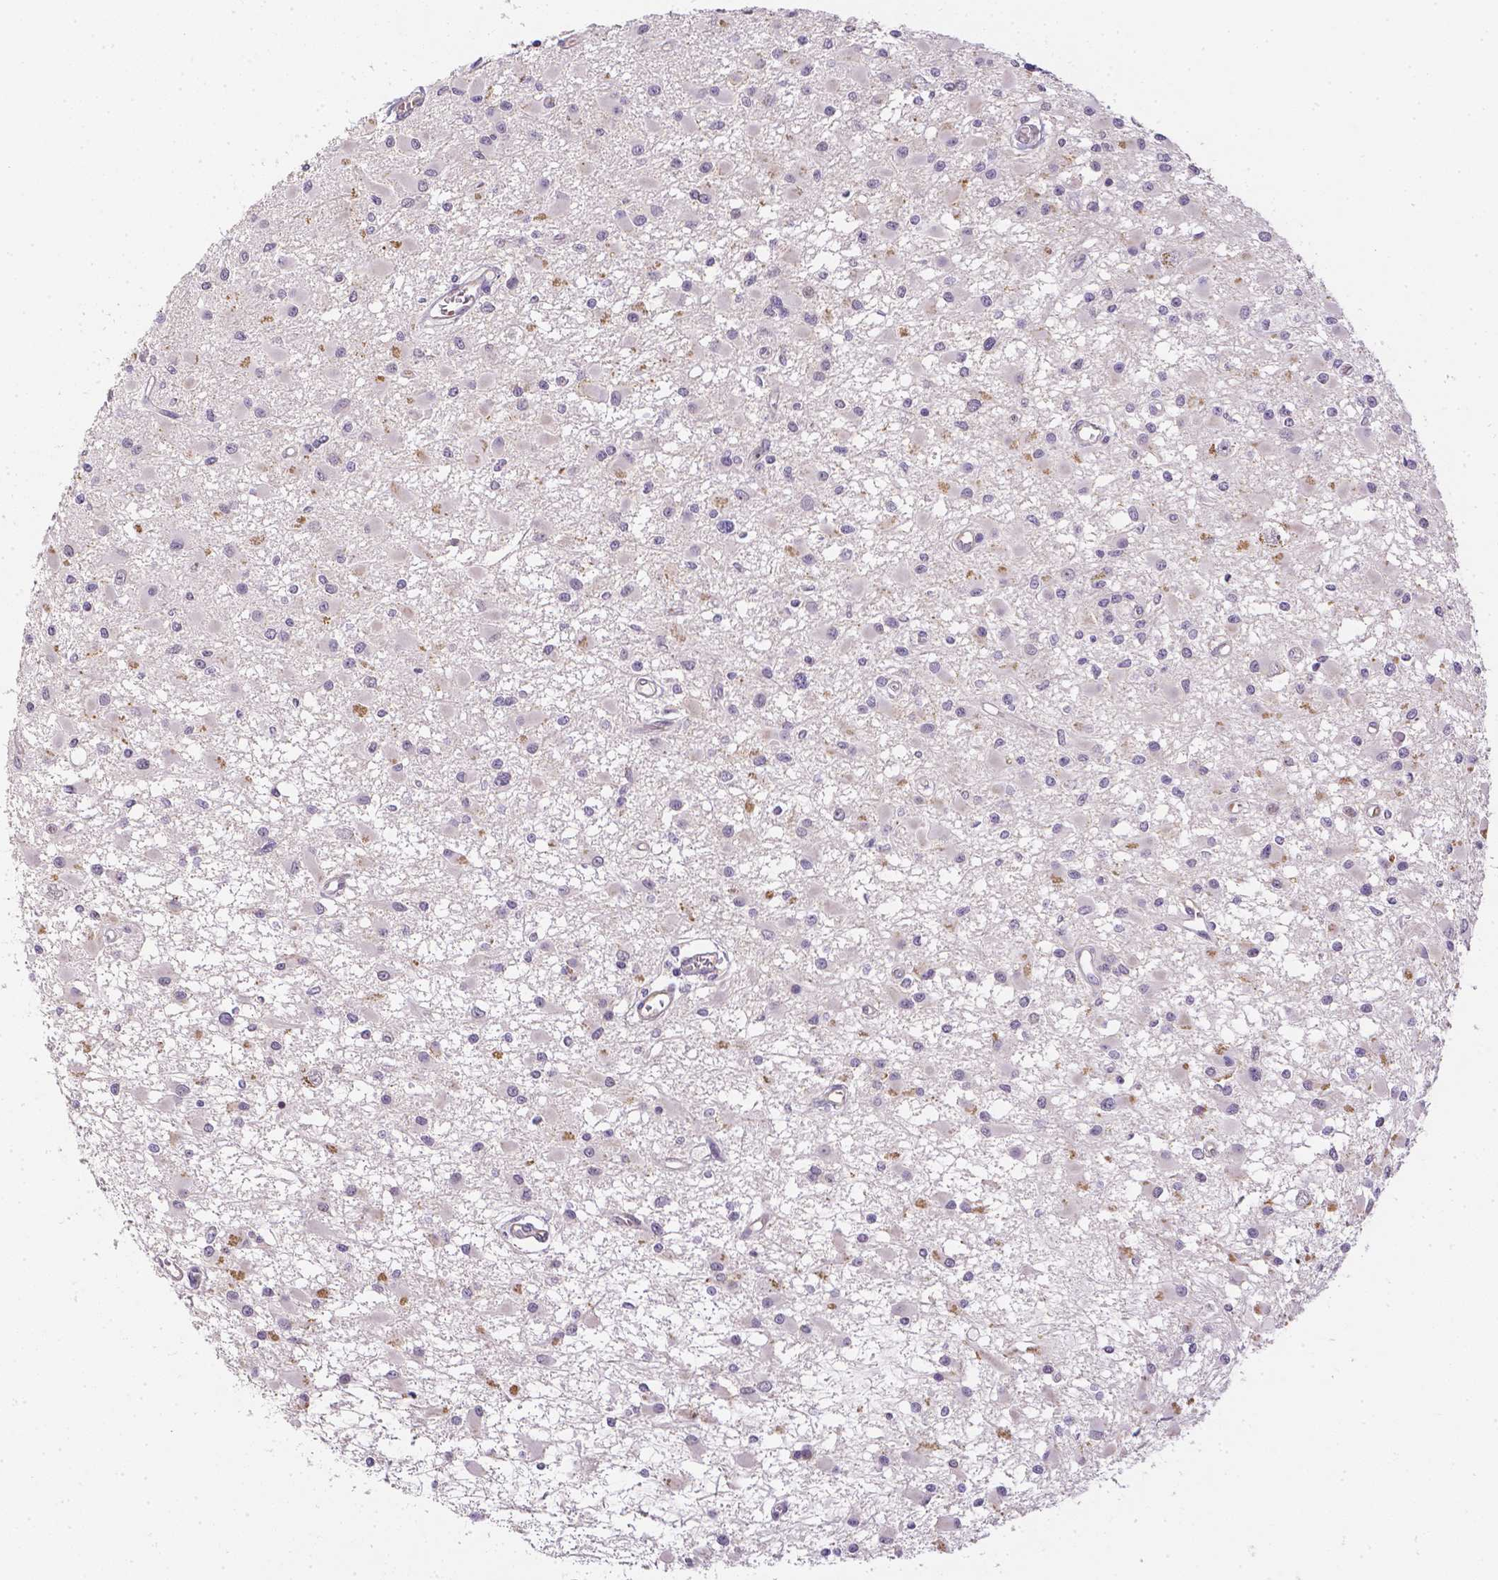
{"staining": {"intensity": "negative", "quantity": "none", "location": "none"}, "tissue": "glioma", "cell_type": "Tumor cells", "image_type": "cancer", "snomed": [{"axis": "morphology", "description": "Glioma, malignant, High grade"}, {"axis": "topography", "description": "Brain"}], "caption": "A micrograph of human glioma is negative for staining in tumor cells.", "gene": "ZNF280B", "patient": {"sex": "male", "age": 54}}